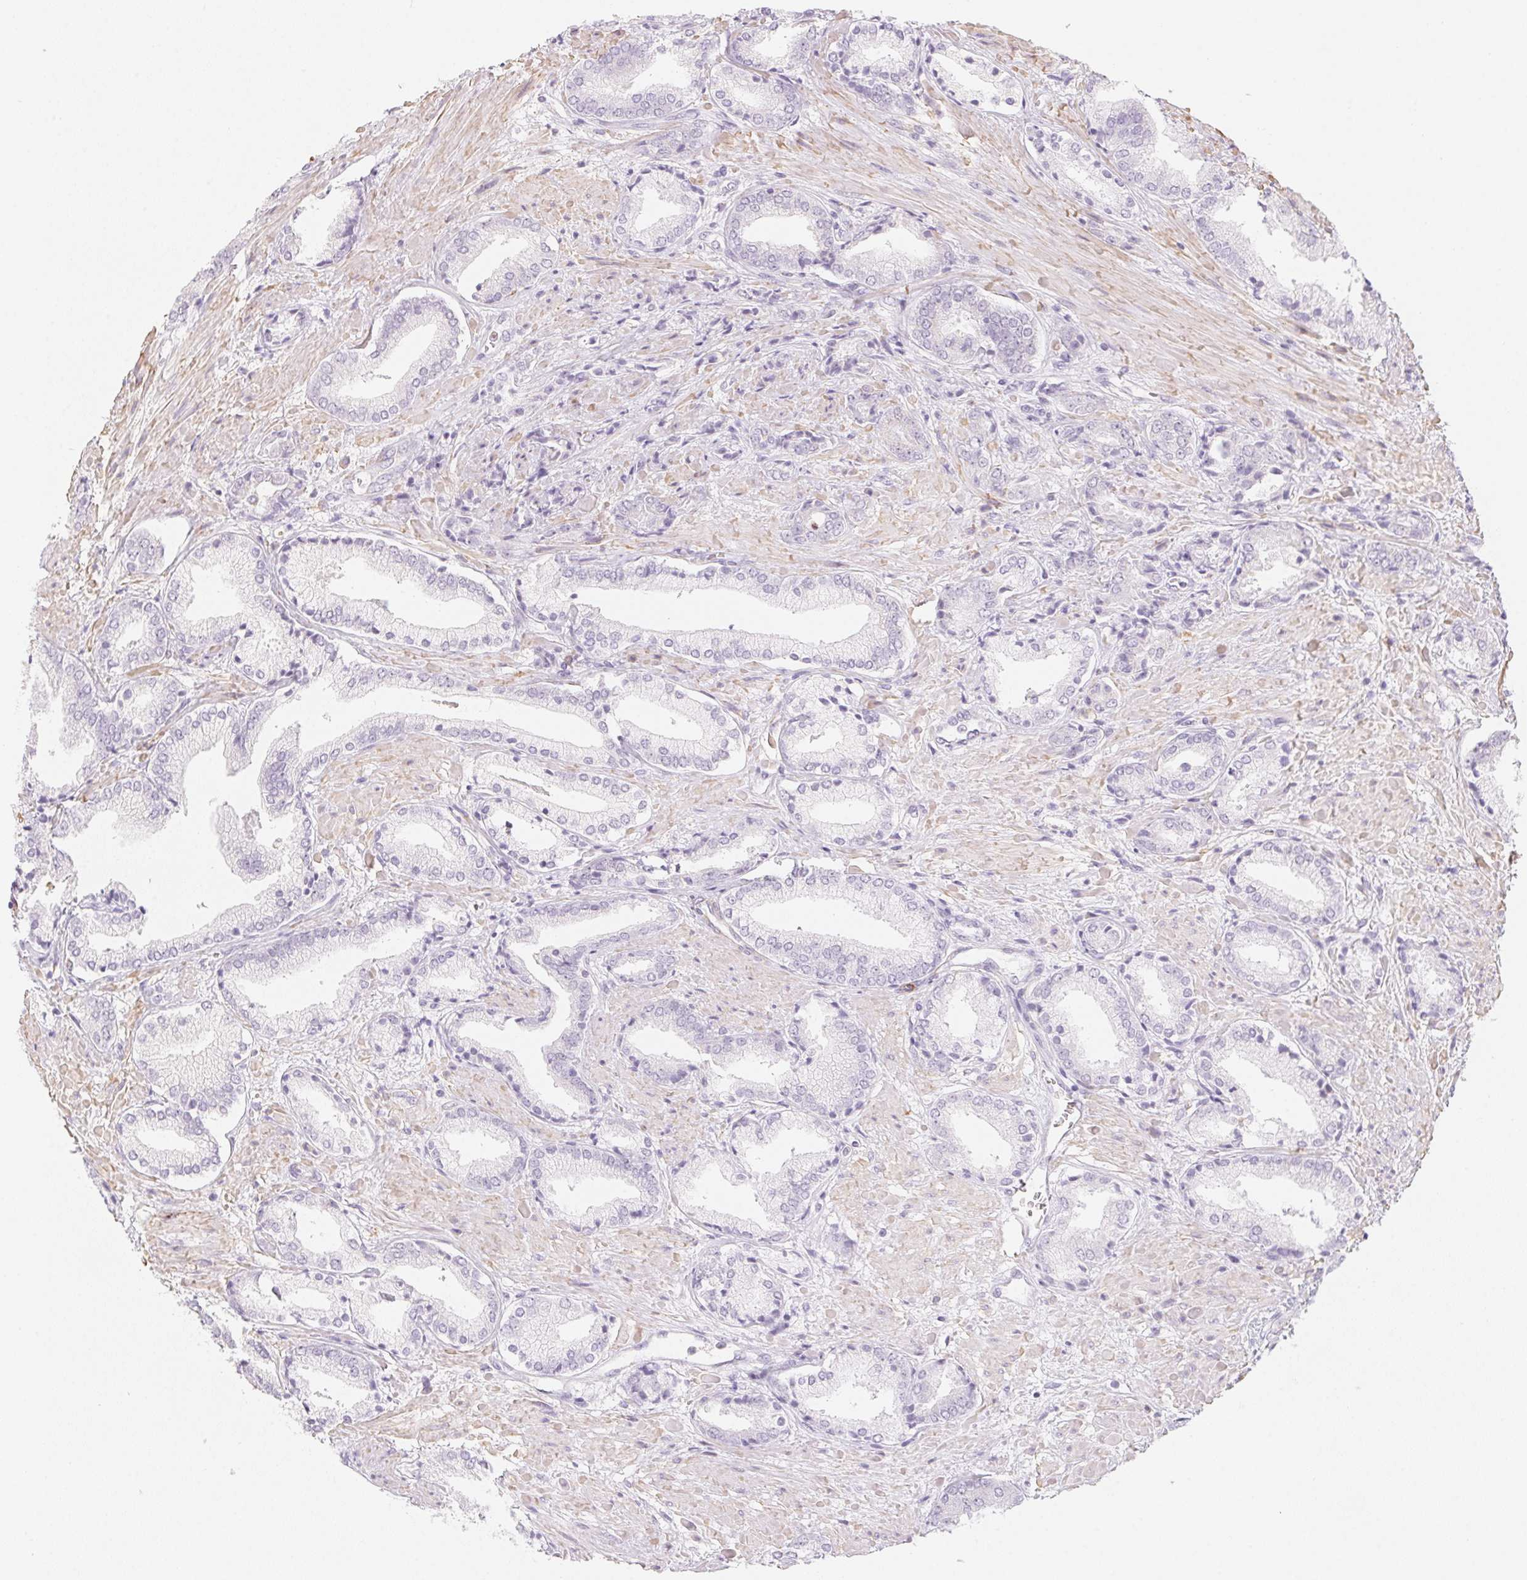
{"staining": {"intensity": "negative", "quantity": "none", "location": "none"}, "tissue": "prostate cancer", "cell_type": "Tumor cells", "image_type": "cancer", "snomed": [{"axis": "morphology", "description": "Adenocarcinoma, High grade"}, {"axis": "topography", "description": "Prostate"}], "caption": "DAB immunohistochemical staining of human prostate high-grade adenocarcinoma displays no significant expression in tumor cells.", "gene": "PRPH", "patient": {"sex": "male", "age": 56}}